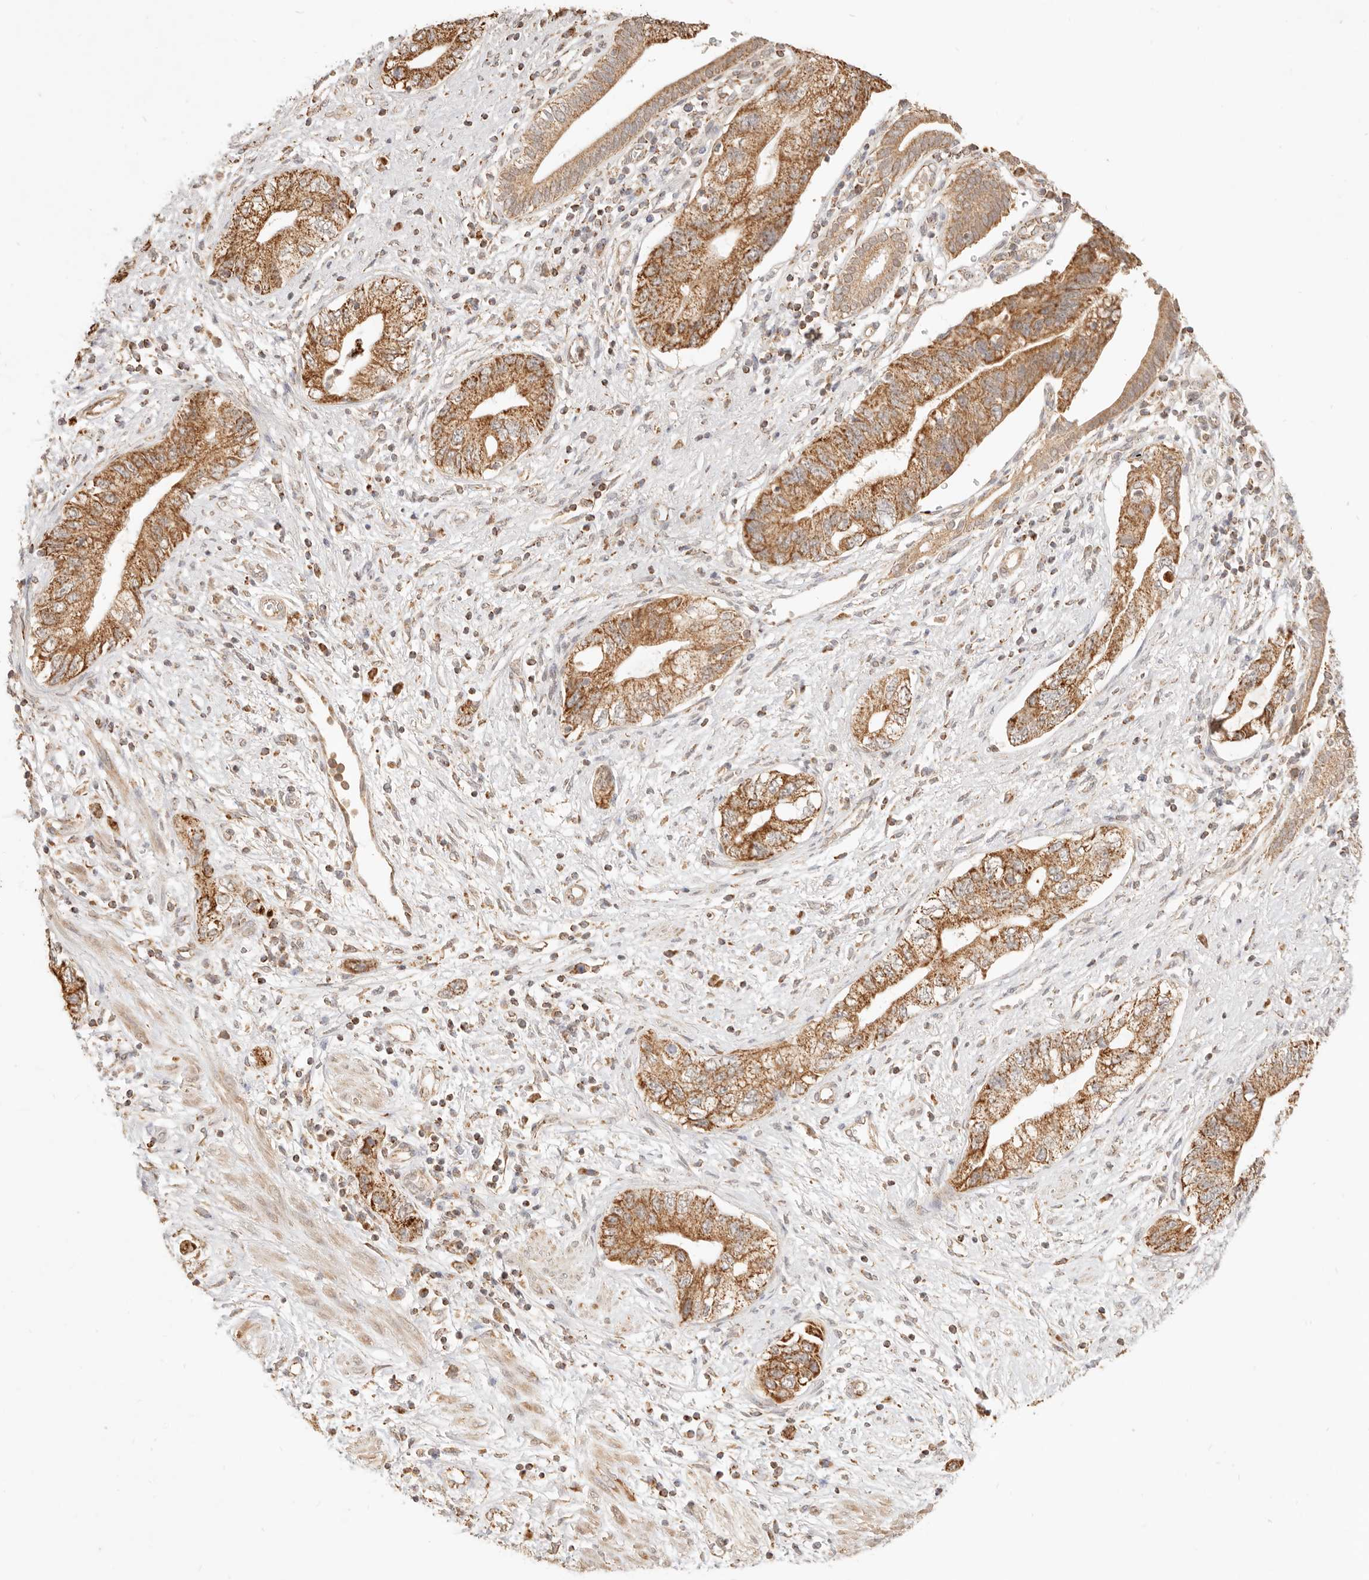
{"staining": {"intensity": "moderate", "quantity": ">75%", "location": "cytoplasmic/membranous"}, "tissue": "pancreatic cancer", "cell_type": "Tumor cells", "image_type": "cancer", "snomed": [{"axis": "morphology", "description": "Adenocarcinoma, NOS"}, {"axis": "topography", "description": "Pancreas"}], "caption": "Moderate cytoplasmic/membranous positivity for a protein is seen in approximately >75% of tumor cells of pancreatic cancer using immunohistochemistry (IHC).", "gene": "CPLANE2", "patient": {"sex": "female", "age": 73}}